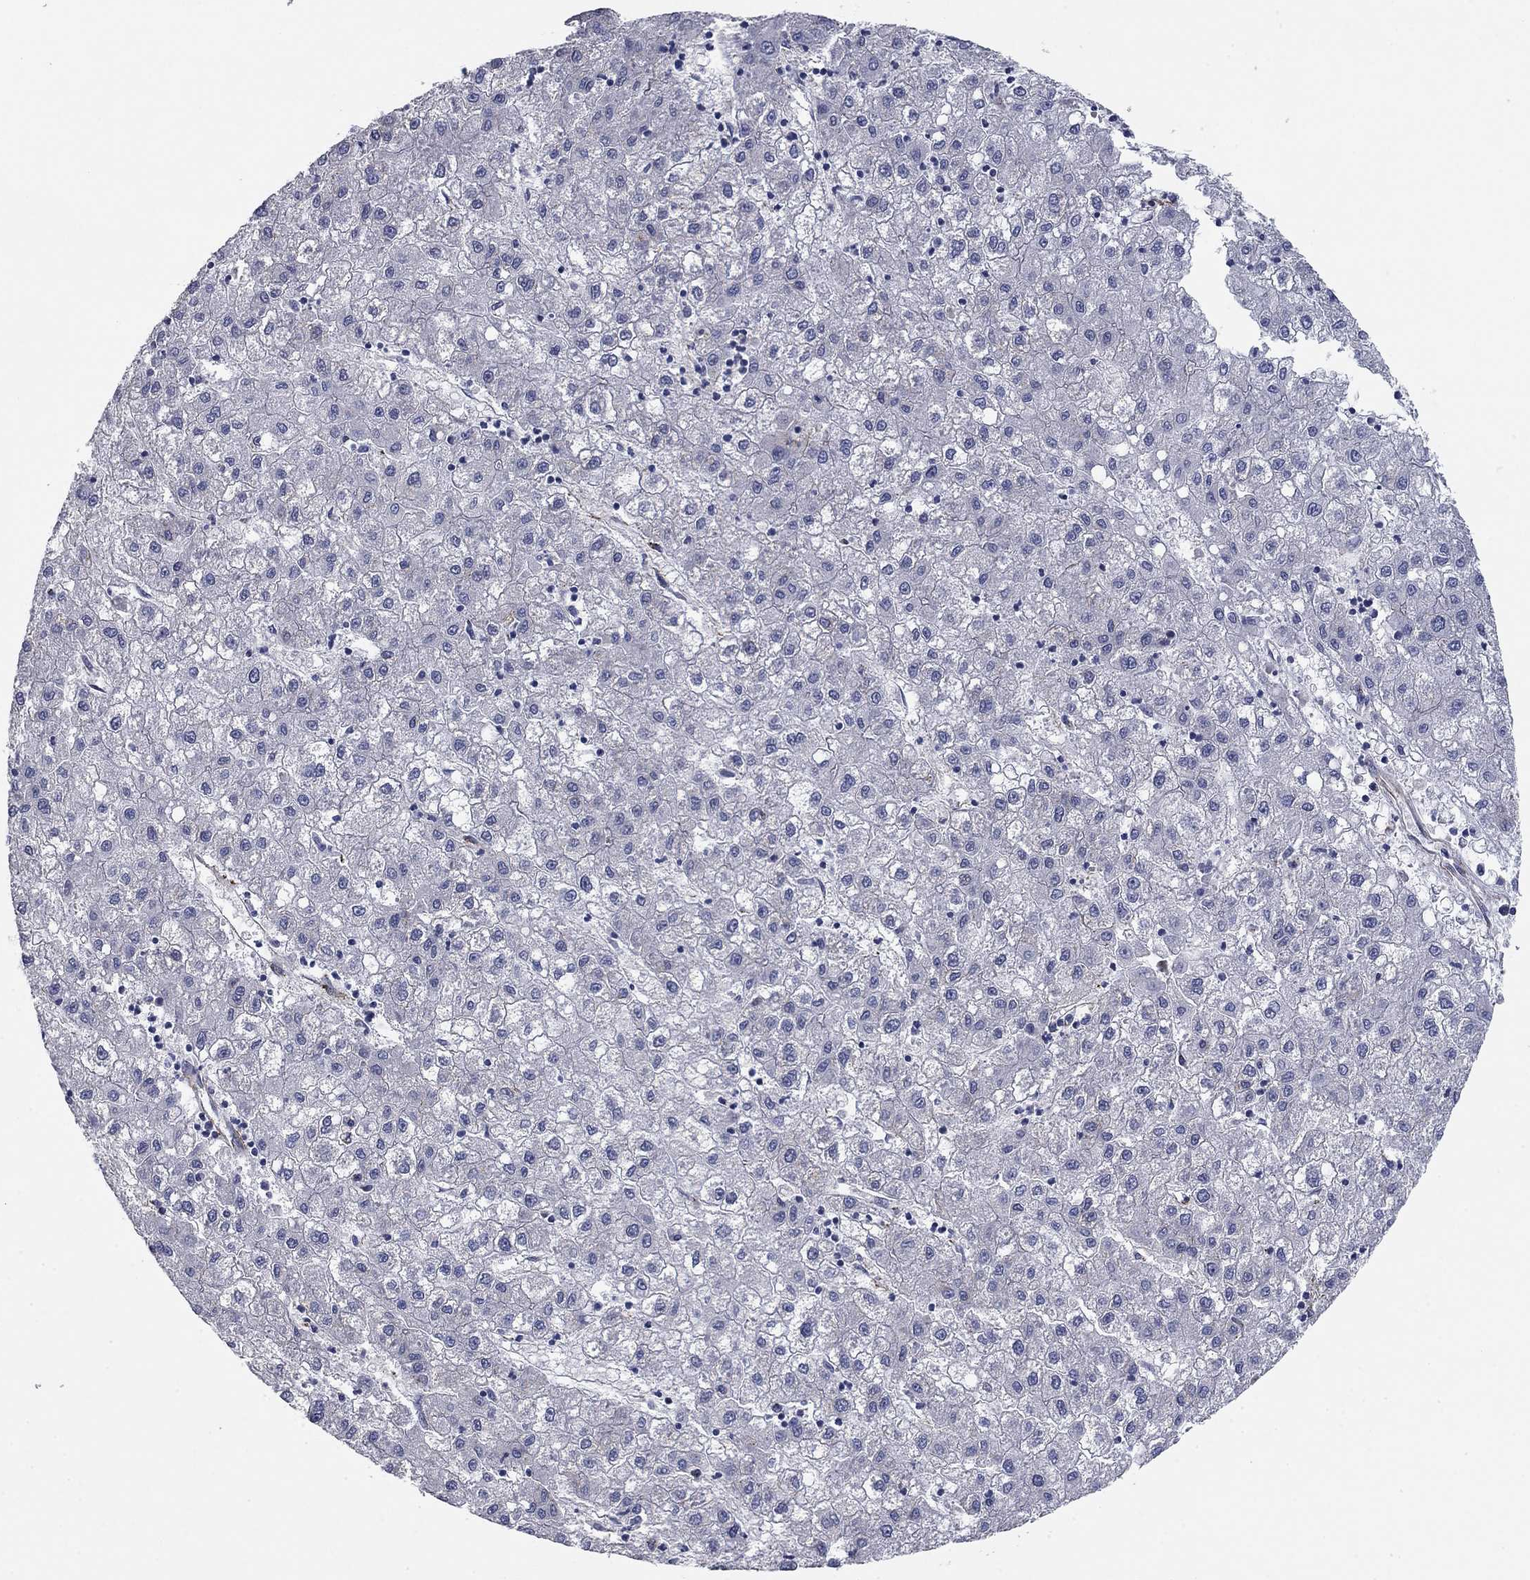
{"staining": {"intensity": "negative", "quantity": "none", "location": "none"}, "tissue": "liver cancer", "cell_type": "Tumor cells", "image_type": "cancer", "snomed": [{"axis": "morphology", "description": "Carcinoma, Hepatocellular, NOS"}, {"axis": "topography", "description": "Liver"}], "caption": "Liver cancer (hepatocellular carcinoma) was stained to show a protein in brown. There is no significant staining in tumor cells.", "gene": "SEPTIN3", "patient": {"sex": "male", "age": 72}}